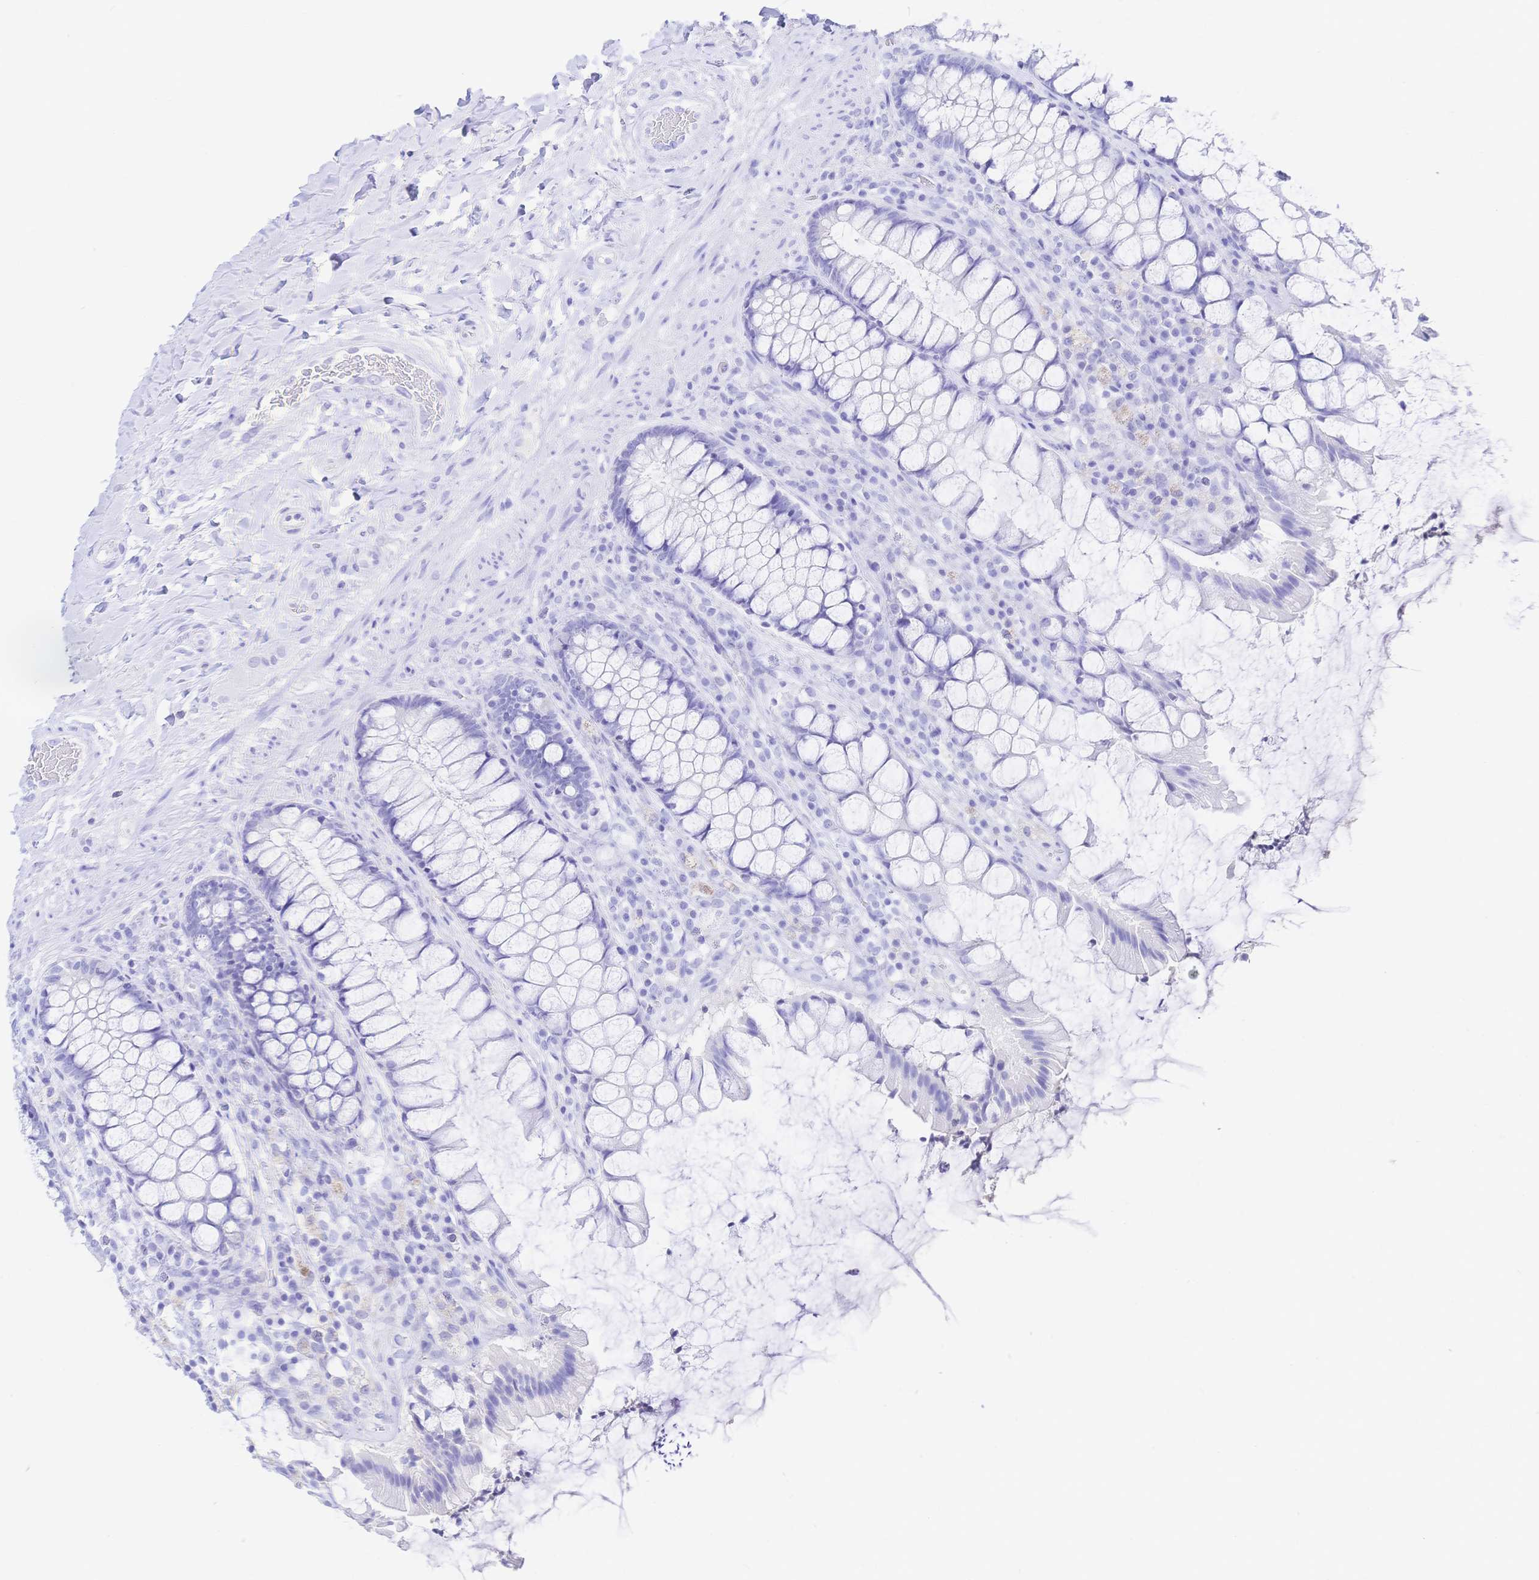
{"staining": {"intensity": "negative", "quantity": "none", "location": "none"}, "tissue": "rectum", "cell_type": "Glandular cells", "image_type": "normal", "snomed": [{"axis": "morphology", "description": "Normal tissue, NOS"}, {"axis": "topography", "description": "Rectum"}], "caption": "Image shows no protein positivity in glandular cells of unremarkable rectum. Nuclei are stained in blue.", "gene": "UMOD", "patient": {"sex": "female", "age": 58}}